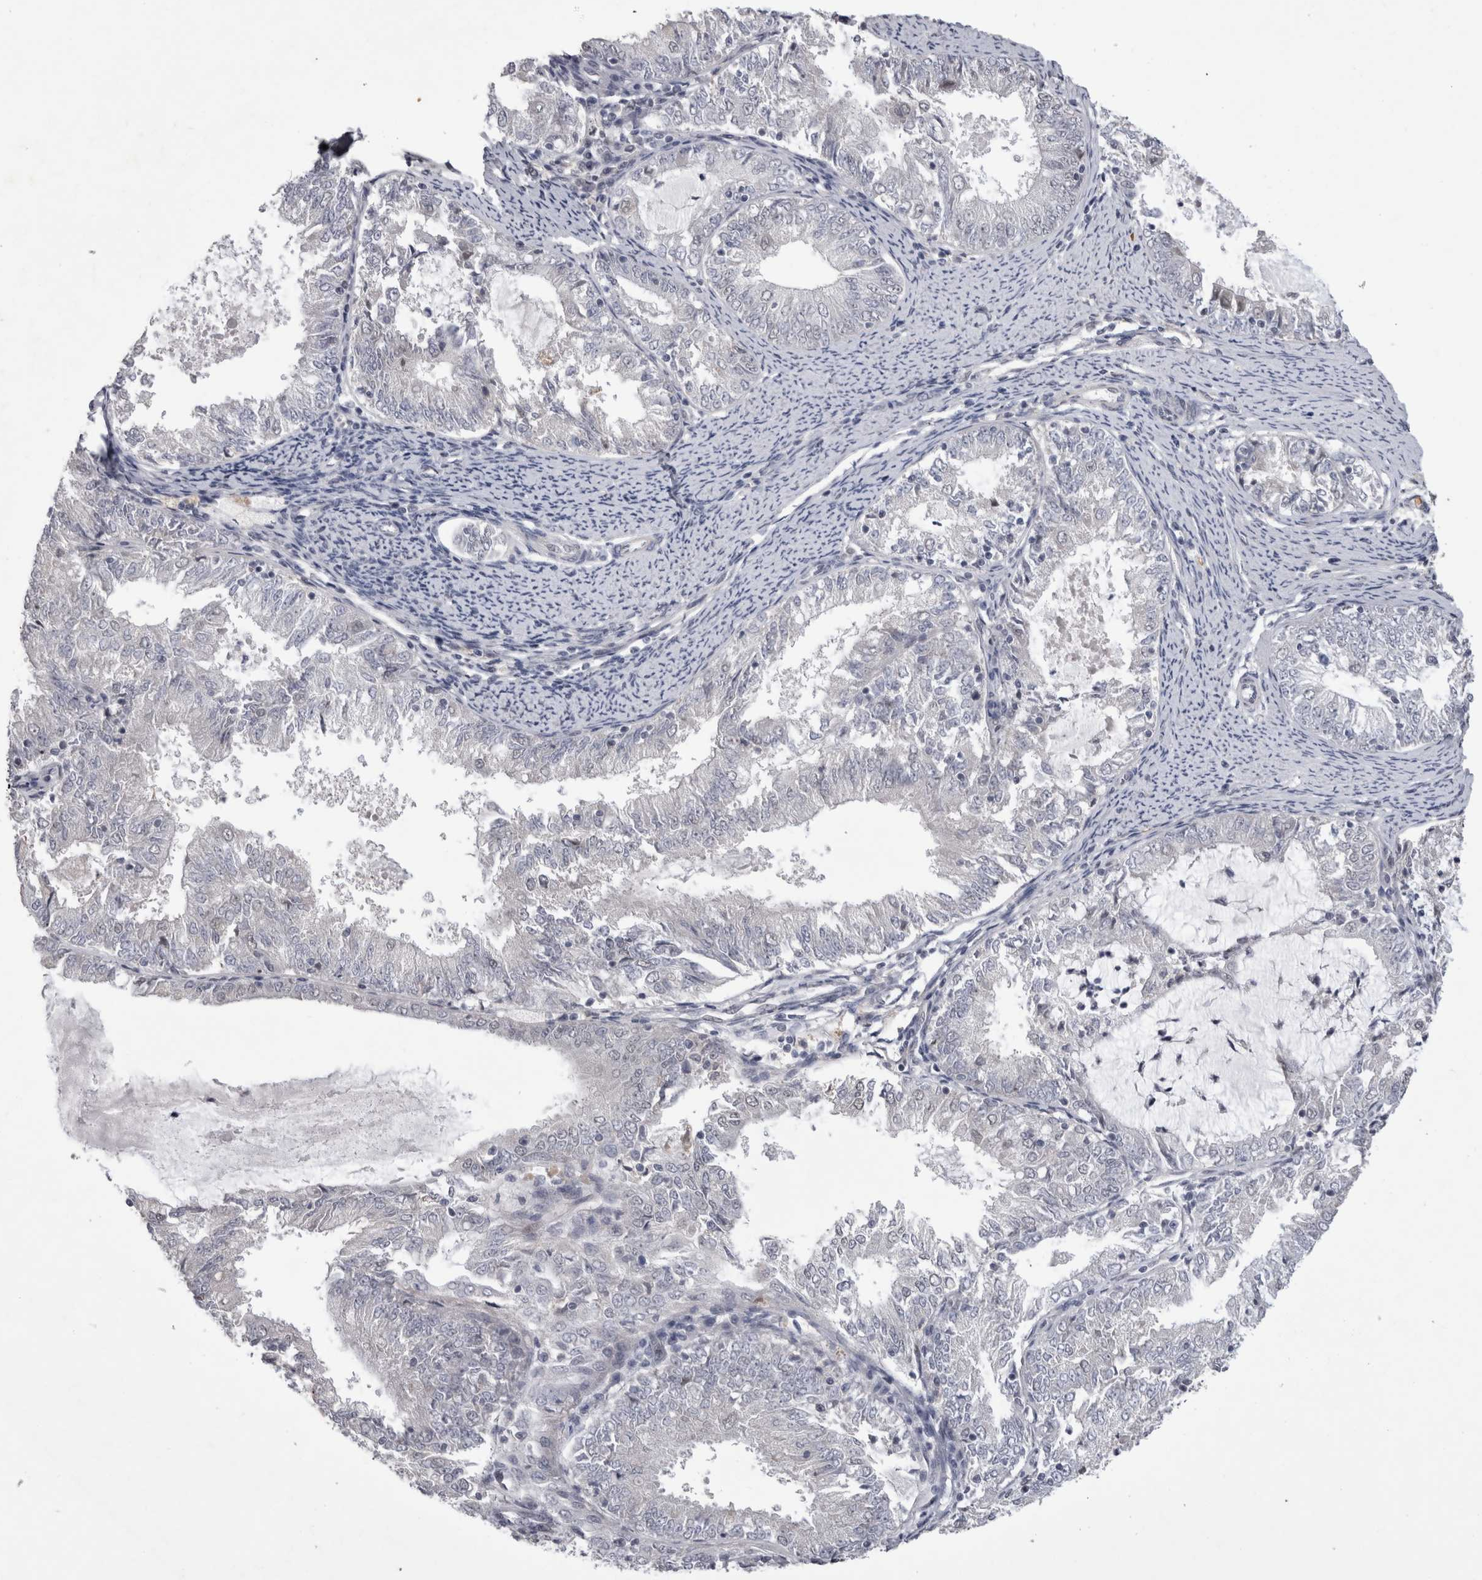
{"staining": {"intensity": "negative", "quantity": "none", "location": "none"}, "tissue": "endometrial cancer", "cell_type": "Tumor cells", "image_type": "cancer", "snomed": [{"axis": "morphology", "description": "Adenocarcinoma, NOS"}, {"axis": "topography", "description": "Endometrium"}], "caption": "High magnification brightfield microscopy of endometrial cancer stained with DAB (brown) and counterstained with hematoxylin (blue): tumor cells show no significant staining.", "gene": "IFI44", "patient": {"sex": "female", "age": 57}}